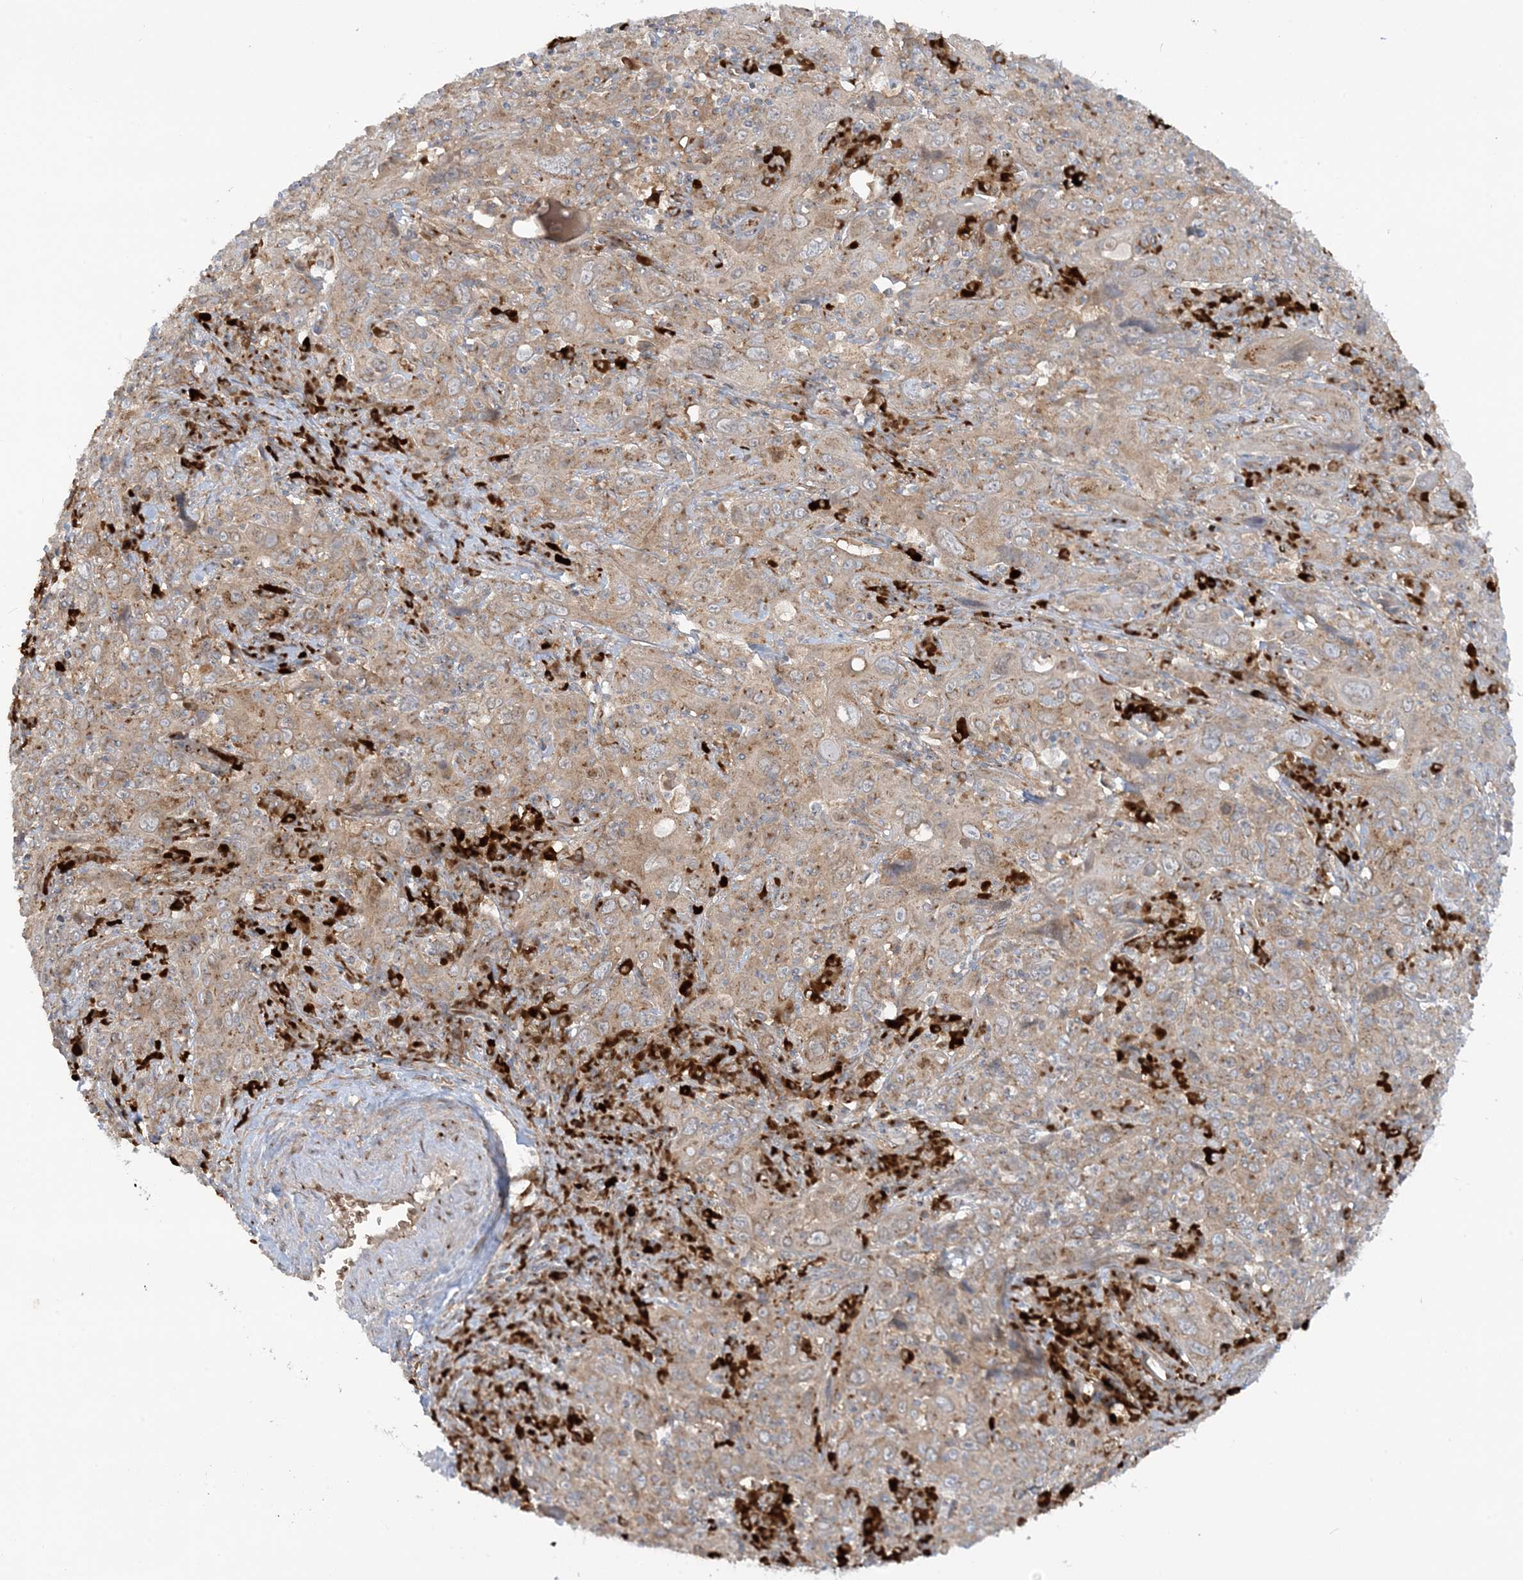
{"staining": {"intensity": "moderate", "quantity": ">75%", "location": "cytoplasmic/membranous"}, "tissue": "cervical cancer", "cell_type": "Tumor cells", "image_type": "cancer", "snomed": [{"axis": "morphology", "description": "Squamous cell carcinoma, NOS"}, {"axis": "topography", "description": "Cervix"}], "caption": "An immunohistochemistry micrograph of neoplastic tissue is shown. Protein staining in brown labels moderate cytoplasmic/membranous positivity in cervical cancer within tumor cells. Nuclei are stained in blue.", "gene": "RPP40", "patient": {"sex": "female", "age": 46}}